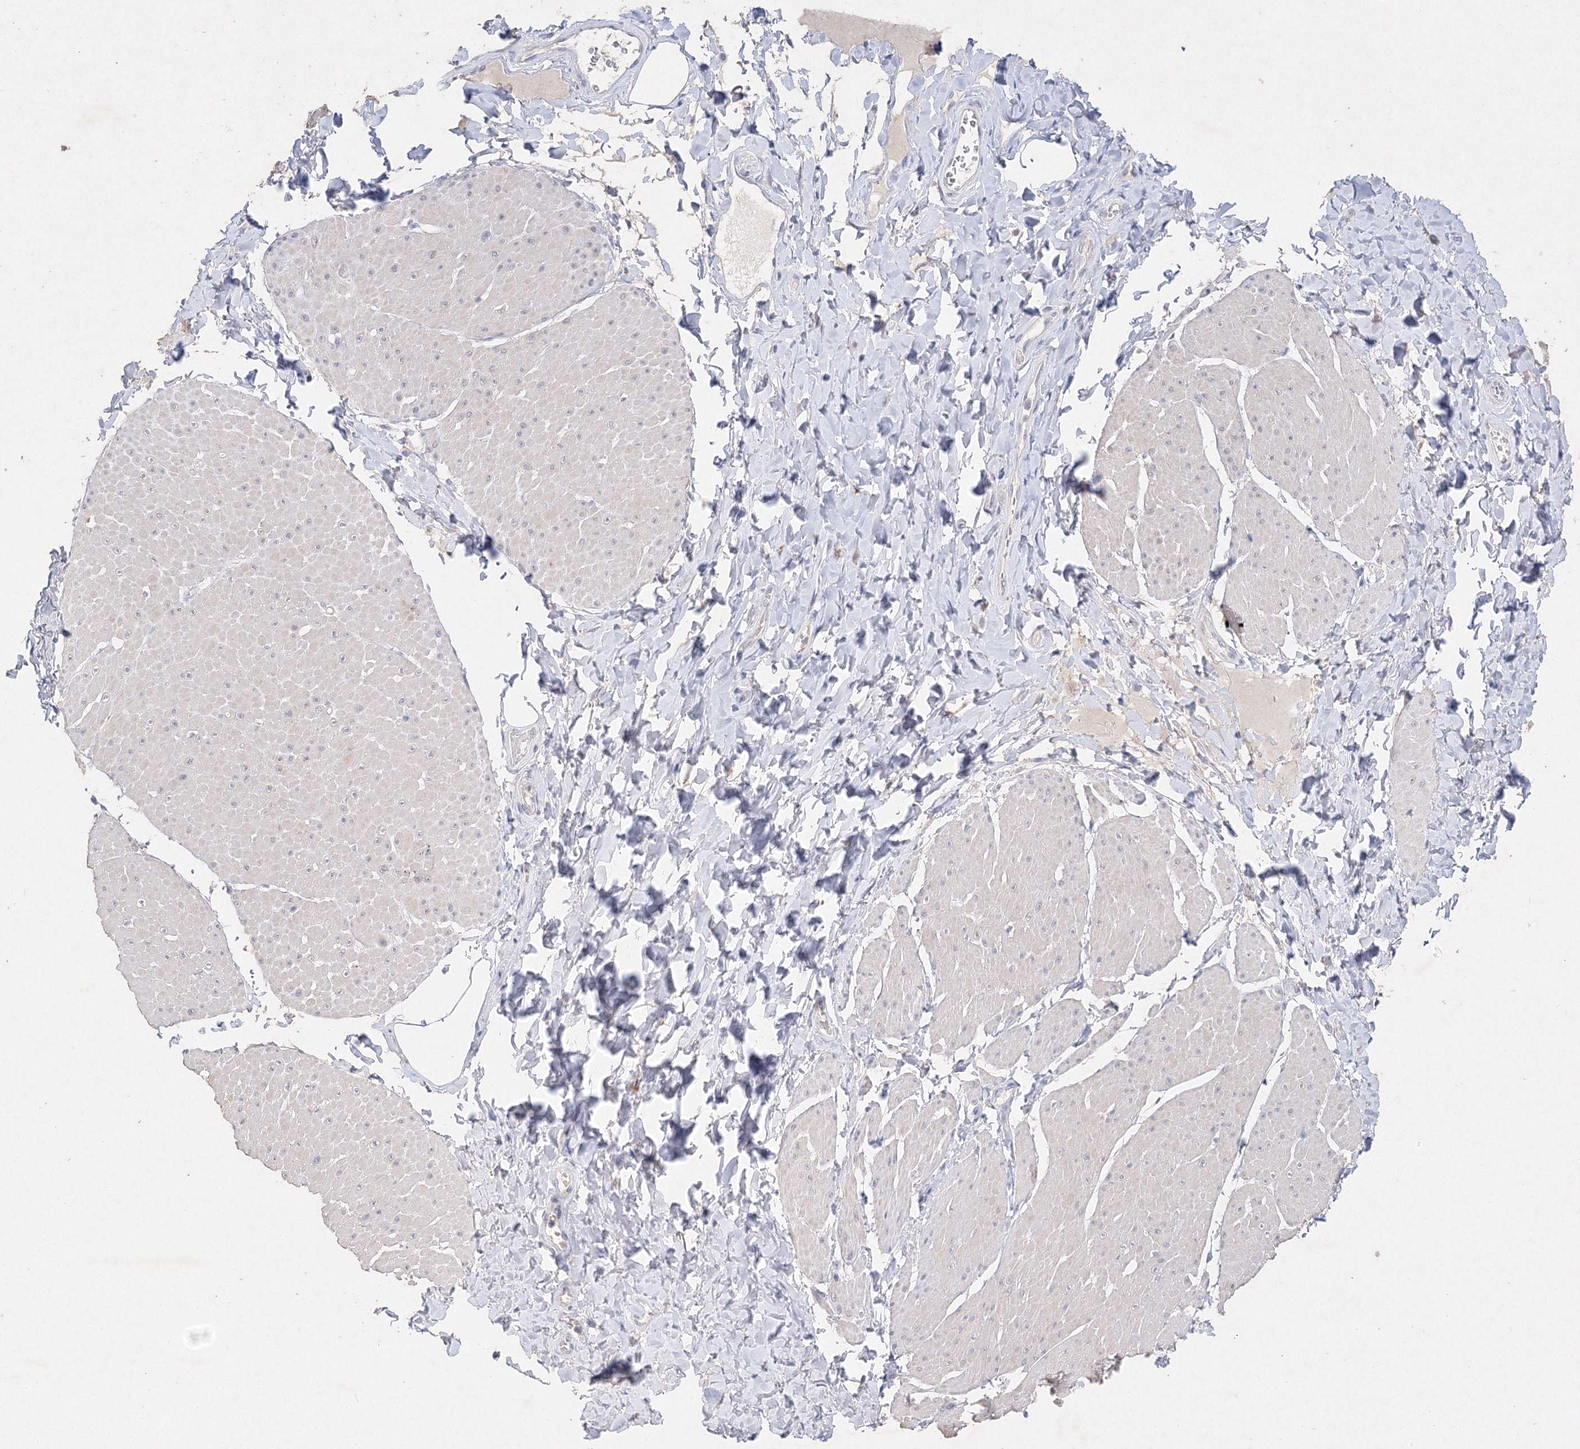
{"staining": {"intensity": "negative", "quantity": "none", "location": "none"}, "tissue": "smooth muscle", "cell_type": "Smooth muscle cells", "image_type": "normal", "snomed": [{"axis": "morphology", "description": "Urothelial carcinoma, High grade"}, {"axis": "topography", "description": "Urinary bladder"}], "caption": "DAB (3,3'-diaminobenzidine) immunohistochemical staining of unremarkable human smooth muscle exhibits no significant positivity in smooth muscle cells. (Brightfield microscopy of DAB immunohistochemistry (IHC) at high magnification).", "gene": "GLS", "patient": {"sex": "male", "age": 46}}